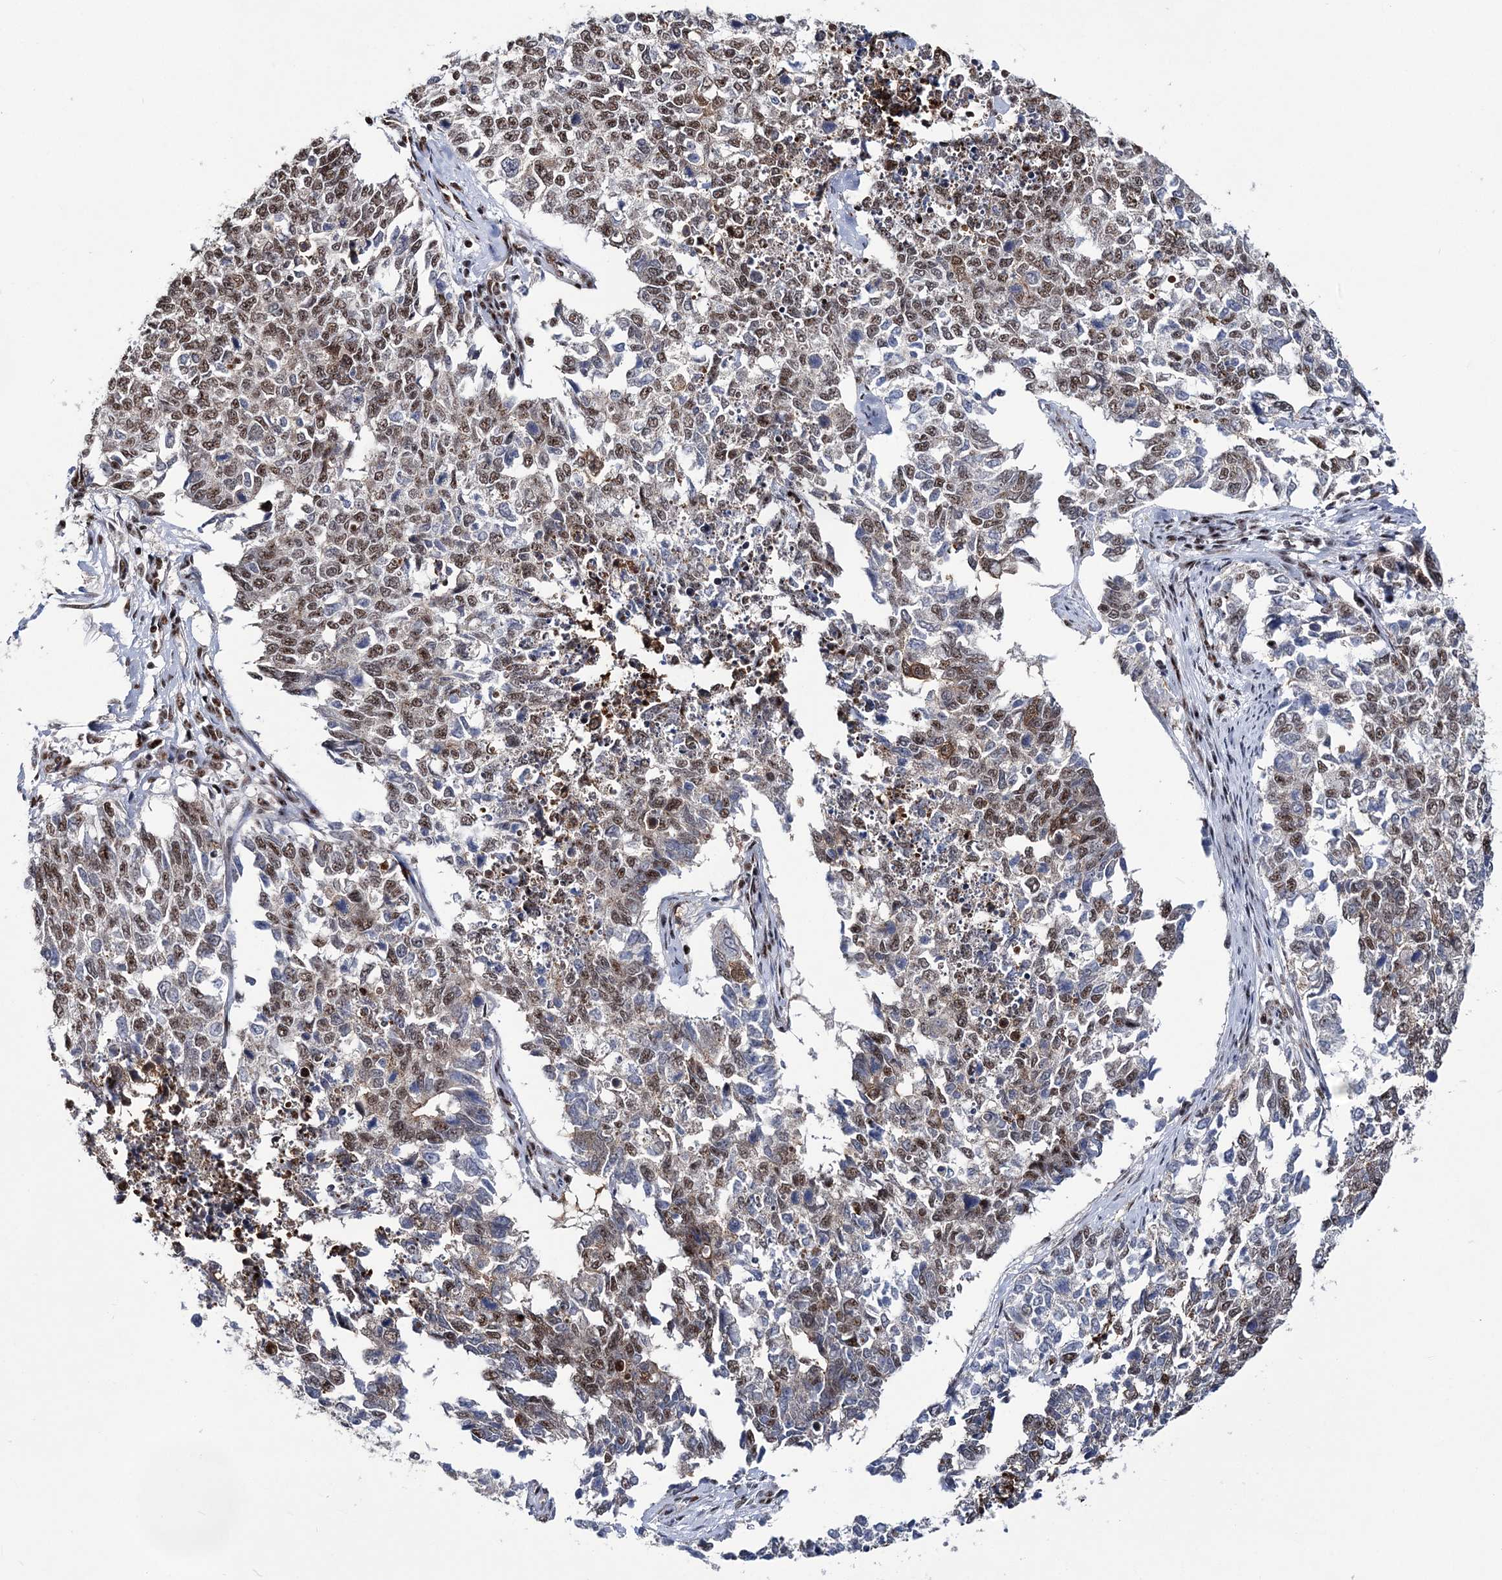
{"staining": {"intensity": "moderate", "quantity": "25%-75%", "location": "nuclear"}, "tissue": "cervical cancer", "cell_type": "Tumor cells", "image_type": "cancer", "snomed": [{"axis": "morphology", "description": "Squamous cell carcinoma, NOS"}, {"axis": "topography", "description": "Cervix"}], "caption": "Squamous cell carcinoma (cervical) was stained to show a protein in brown. There is medium levels of moderate nuclear positivity in approximately 25%-75% of tumor cells.", "gene": "TATDN2", "patient": {"sex": "female", "age": 63}}